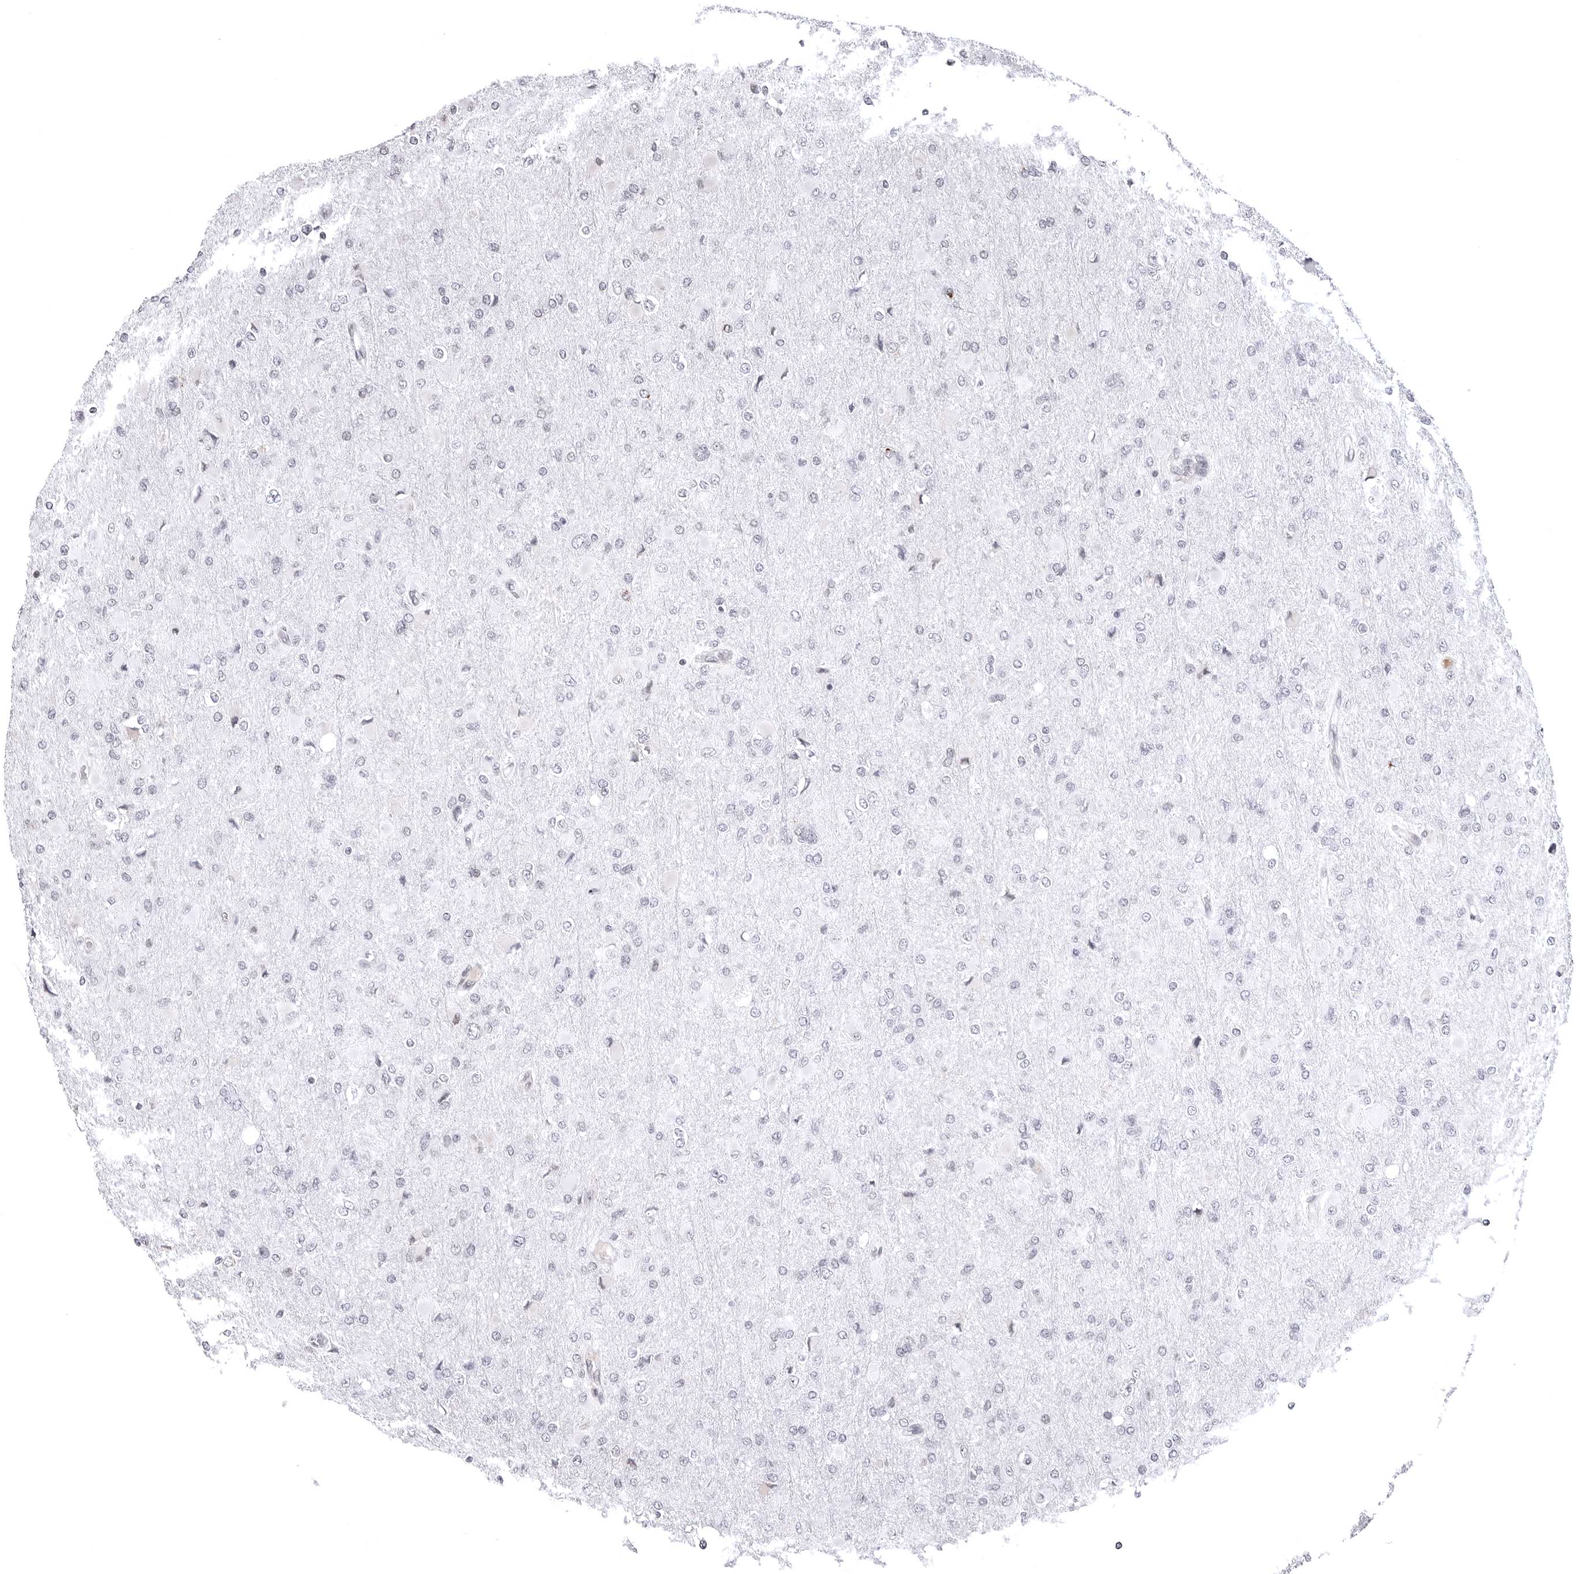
{"staining": {"intensity": "negative", "quantity": "none", "location": "none"}, "tissue": "glioma", "cell_type": "Tumor cells", "image_type": "cancer", "snomed": [{"axis": "morphology", "description": "Glioma, malignant, High grade"}, {"axis": "topography", "description": "Cerebral cortex"}], "caption": "Tumor cells show no significant protein positivity in malignant glioma (high-grade).", "gene": "PHF3", "patient": {"sex": "female", "age": 36}}